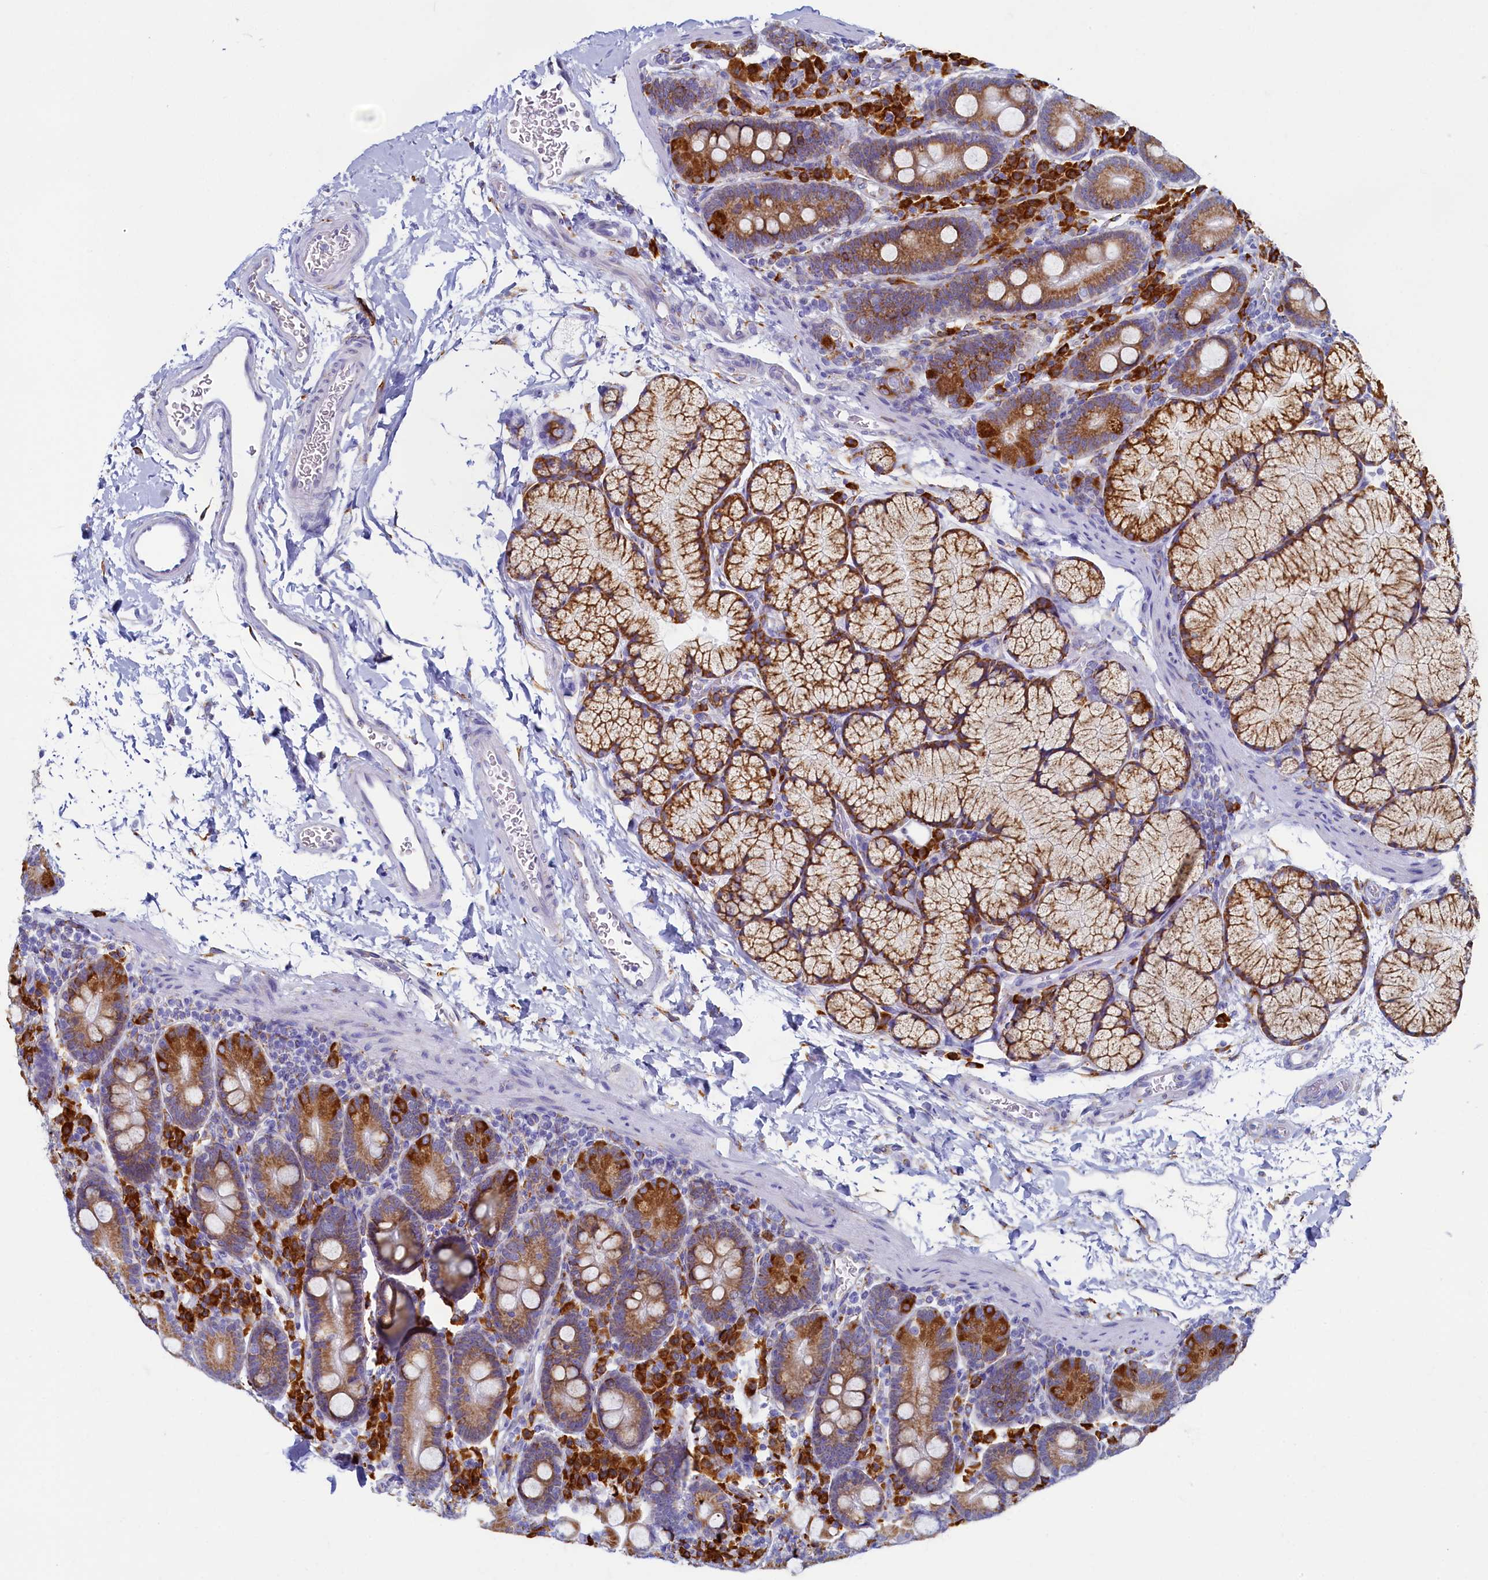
{"staining": {"intensity": "moderate", "quantity": ">75%", "location": "cytoplasmic/membranous"}, "tissue": "duodenum", "cell_type": "Glandular cells", "image_type": "normal", "snomed": [{"axis": "morphology", "description": "Normal tissue, NOS"}, {"axis": "topography", "description": "Duodenum"}], "caption": "Immunohistochemical staining of normal duodenum demonstrates medium levels of moderate cytoplasmic/membranous expression in about >75% of glandular cells. (DAB = brown stain, brightfield microscopy at high magnification).", "gene": "TMEM18", "patient": {"sex": "male", "age": 35}}